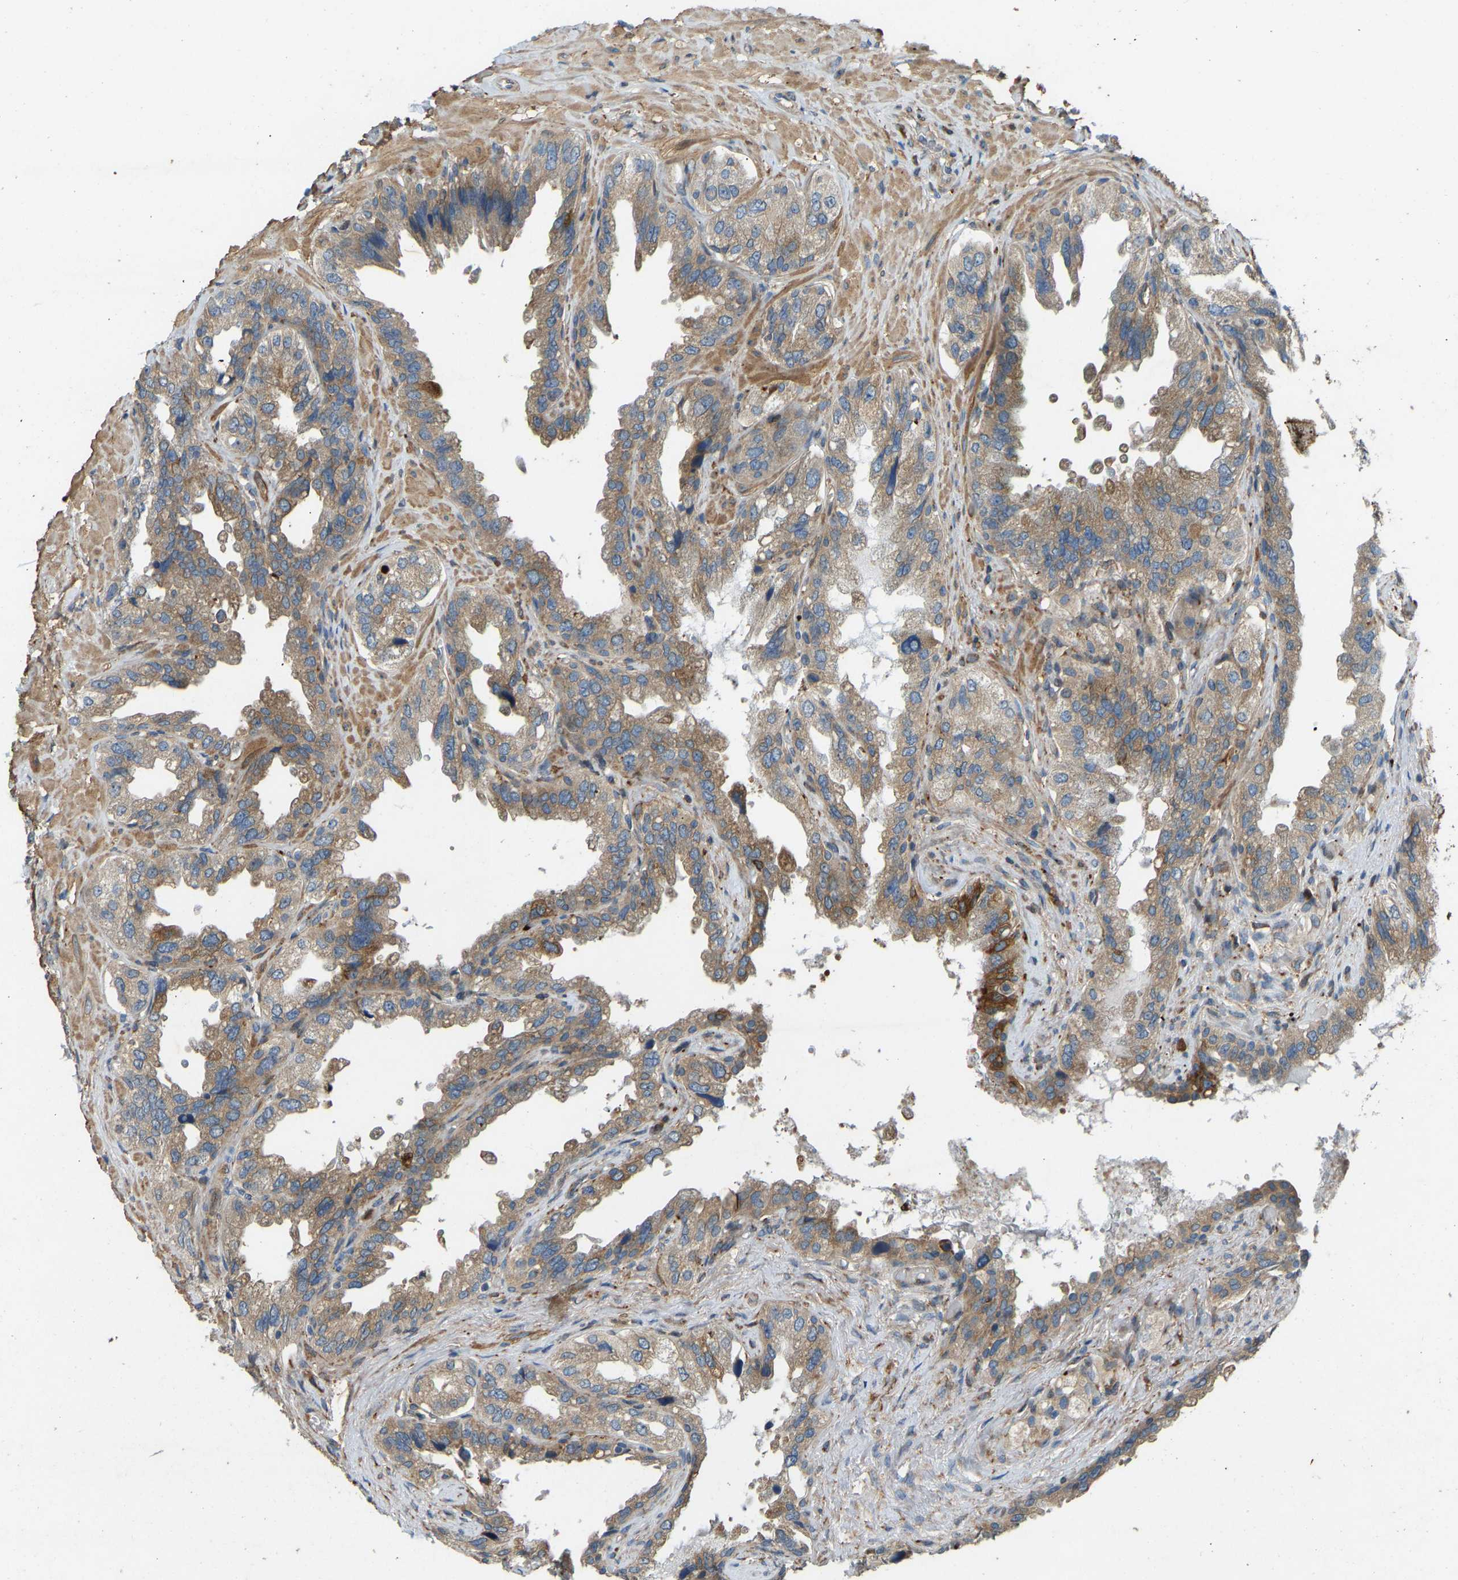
{"staining": {"intensity": "moderate", "quantity": ">75%", "location": "cytoplasmic/membranous"}, "tissue": "seminal vesicle", "cell_type": "Glandular cells", "image_type": "normal", "snomed": [{"axis": "morphology", "description": "Normal tissue, NOS"}, {"axis": "topography", "description": "Seminal veicle"}], "caption": "A micrograph showing moderate cytoplasmic/membranous positivity in about >75% of glandular cells in normal seminal vesicle, as visualized by brown immunohistochemical staining.", "gene": "OS9", "patient": {"sex": "male", "age": 68}}